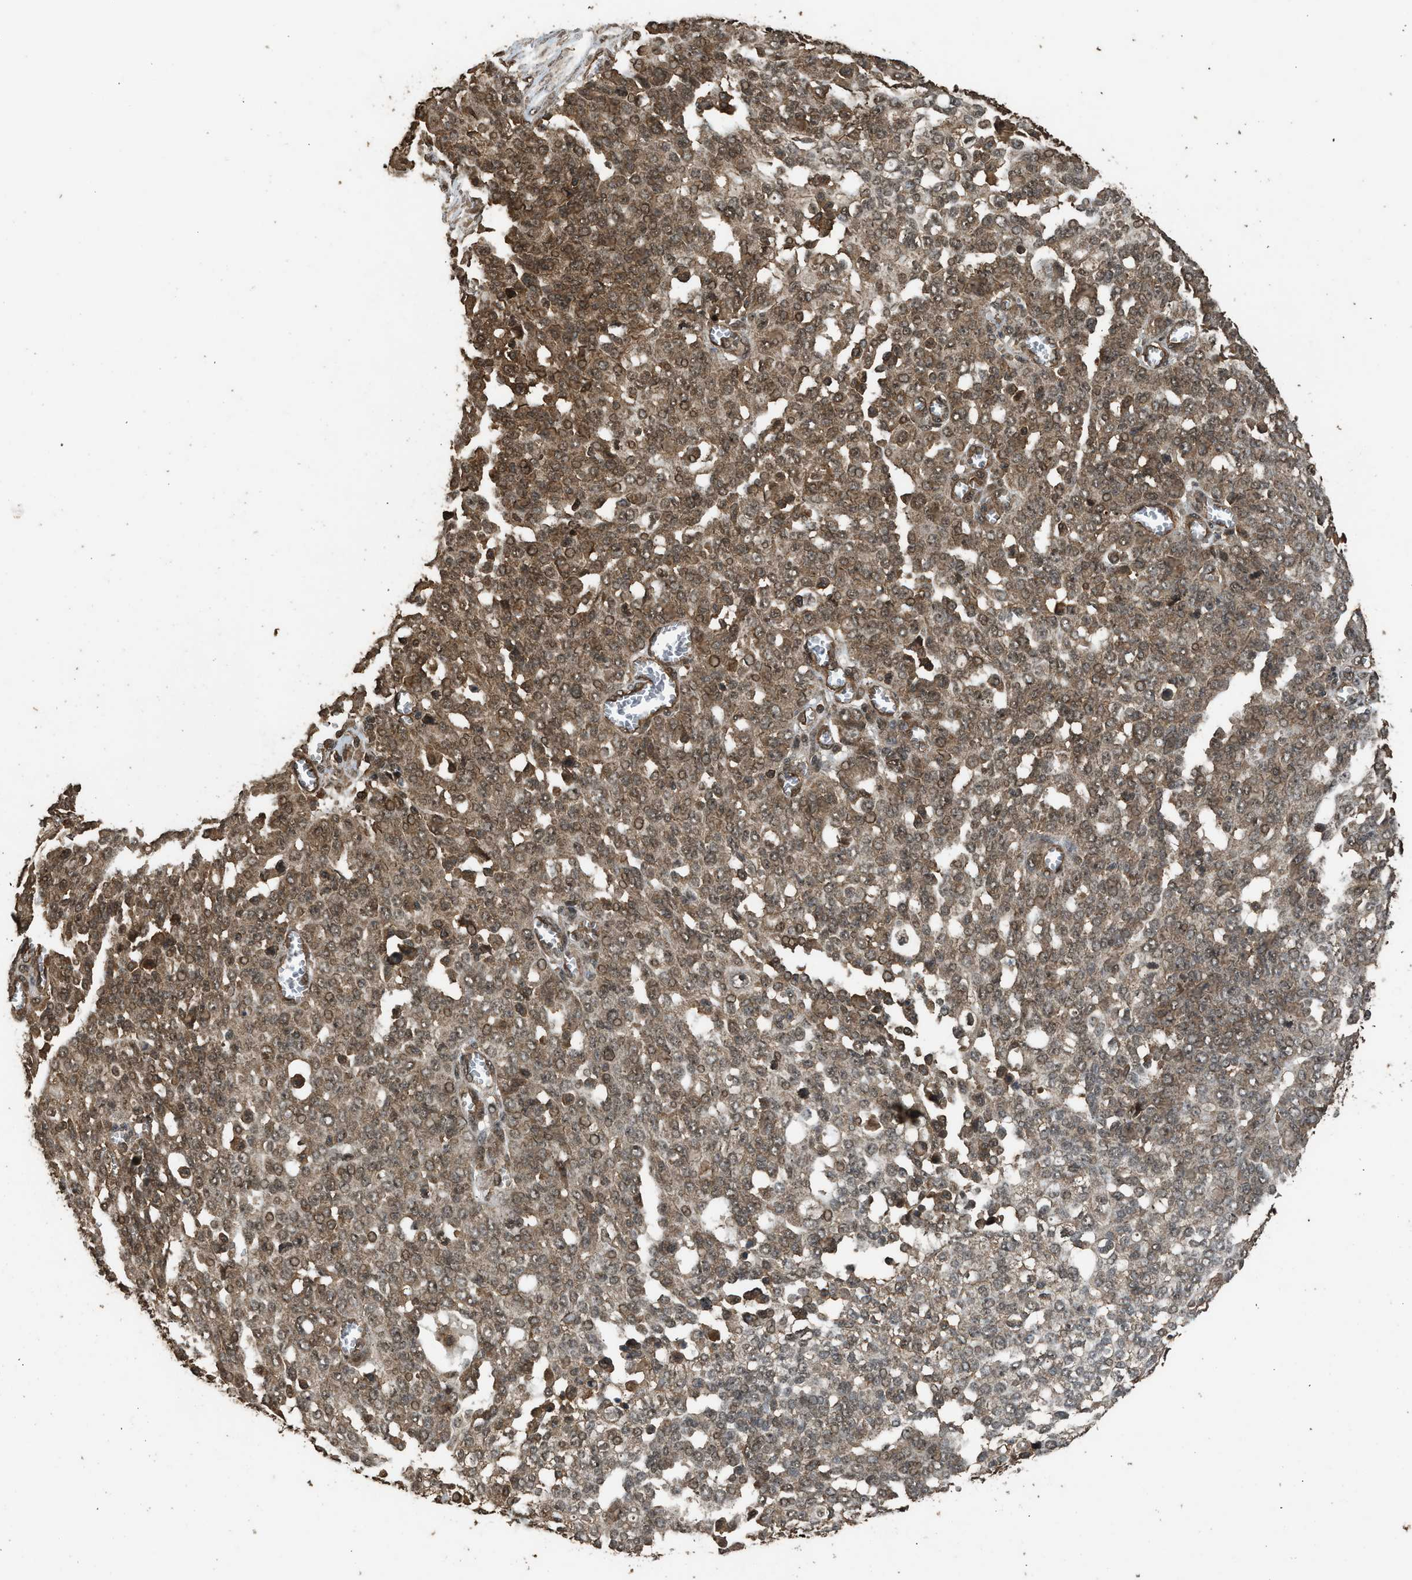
{"staining": {"intensity": "moderate", "quantity": ">75%", "location": "cytoplasmic/membranous,nuclear"}, "tissue": "ovarian cancer", "cell_type": "Tumor cells", "image_type": "cancer", "snomed": [{"axis": "morphology", "description": "Cystadenocarcinoma, serous, NOS"}, {"axis": "topography", "description": "Soft tissue"}, {"axis": "topography", "description": "Ovary"}], "caption": "IHC image of human ovarian cancer stained for a protein (brown), which demonstrates medium levels of moderate cytoplasmic/membranous and nuclear expression in approximately >75% of tumor cells.", "gene": "MYBL2", "patient": {"sex": "female", "age": 57}}